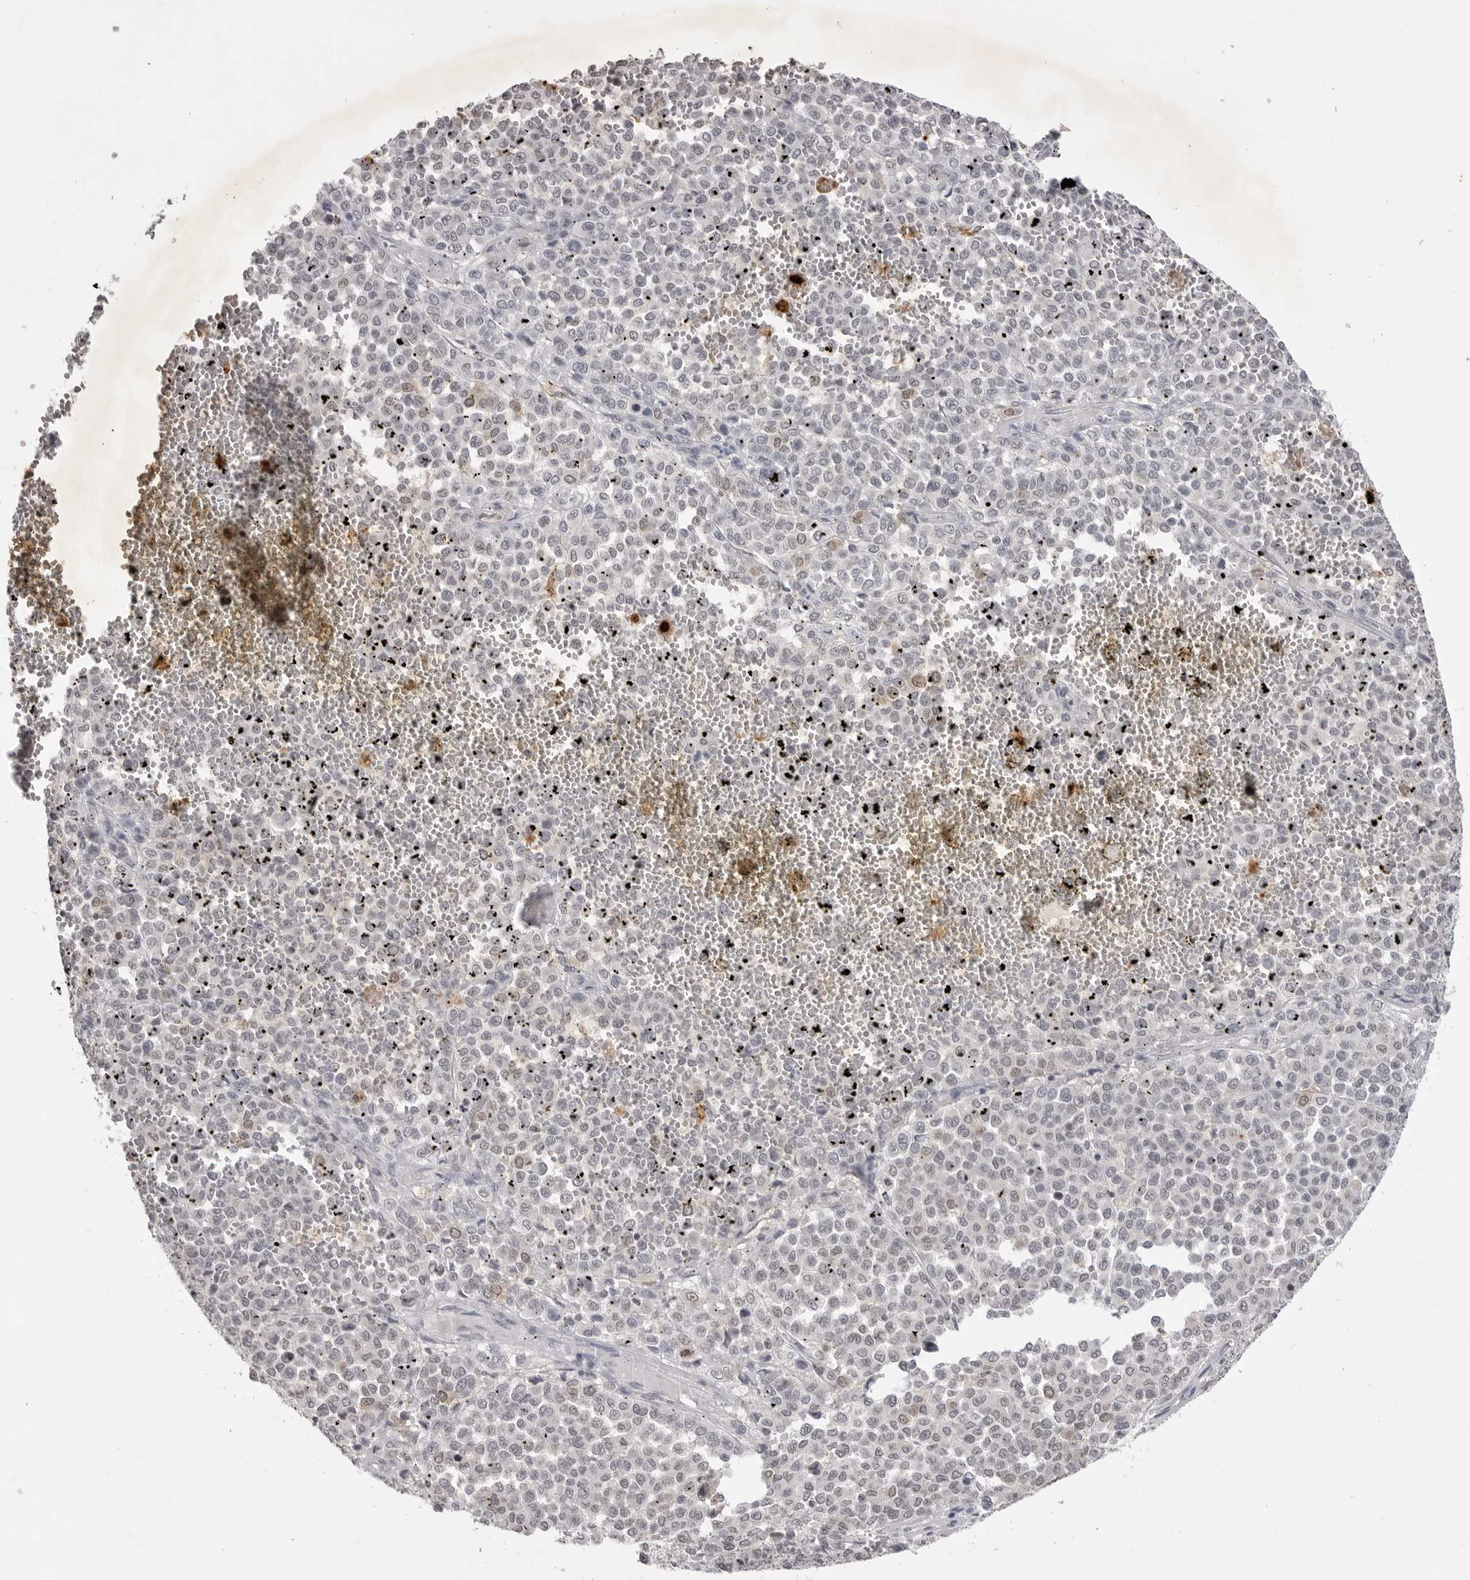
{"staining": {"intensity": "negative", "quantity": "none", "location": "none"}, "tissue": "melanoma", "cell_type": "Tumor cells", "image_type": "cancer", "snomed": [{"axis": "morphology", "description": "Malignant melanoma, Metastatic site"}, {"axis": "topography", "description": "Pancreas"}], "caption": "Histopathology image shows no significant protein expression in tumor cells of malignant melanoma (metastatic site).", "gene": "RRM1", "patient": {"sex": "female", "age": 30}}